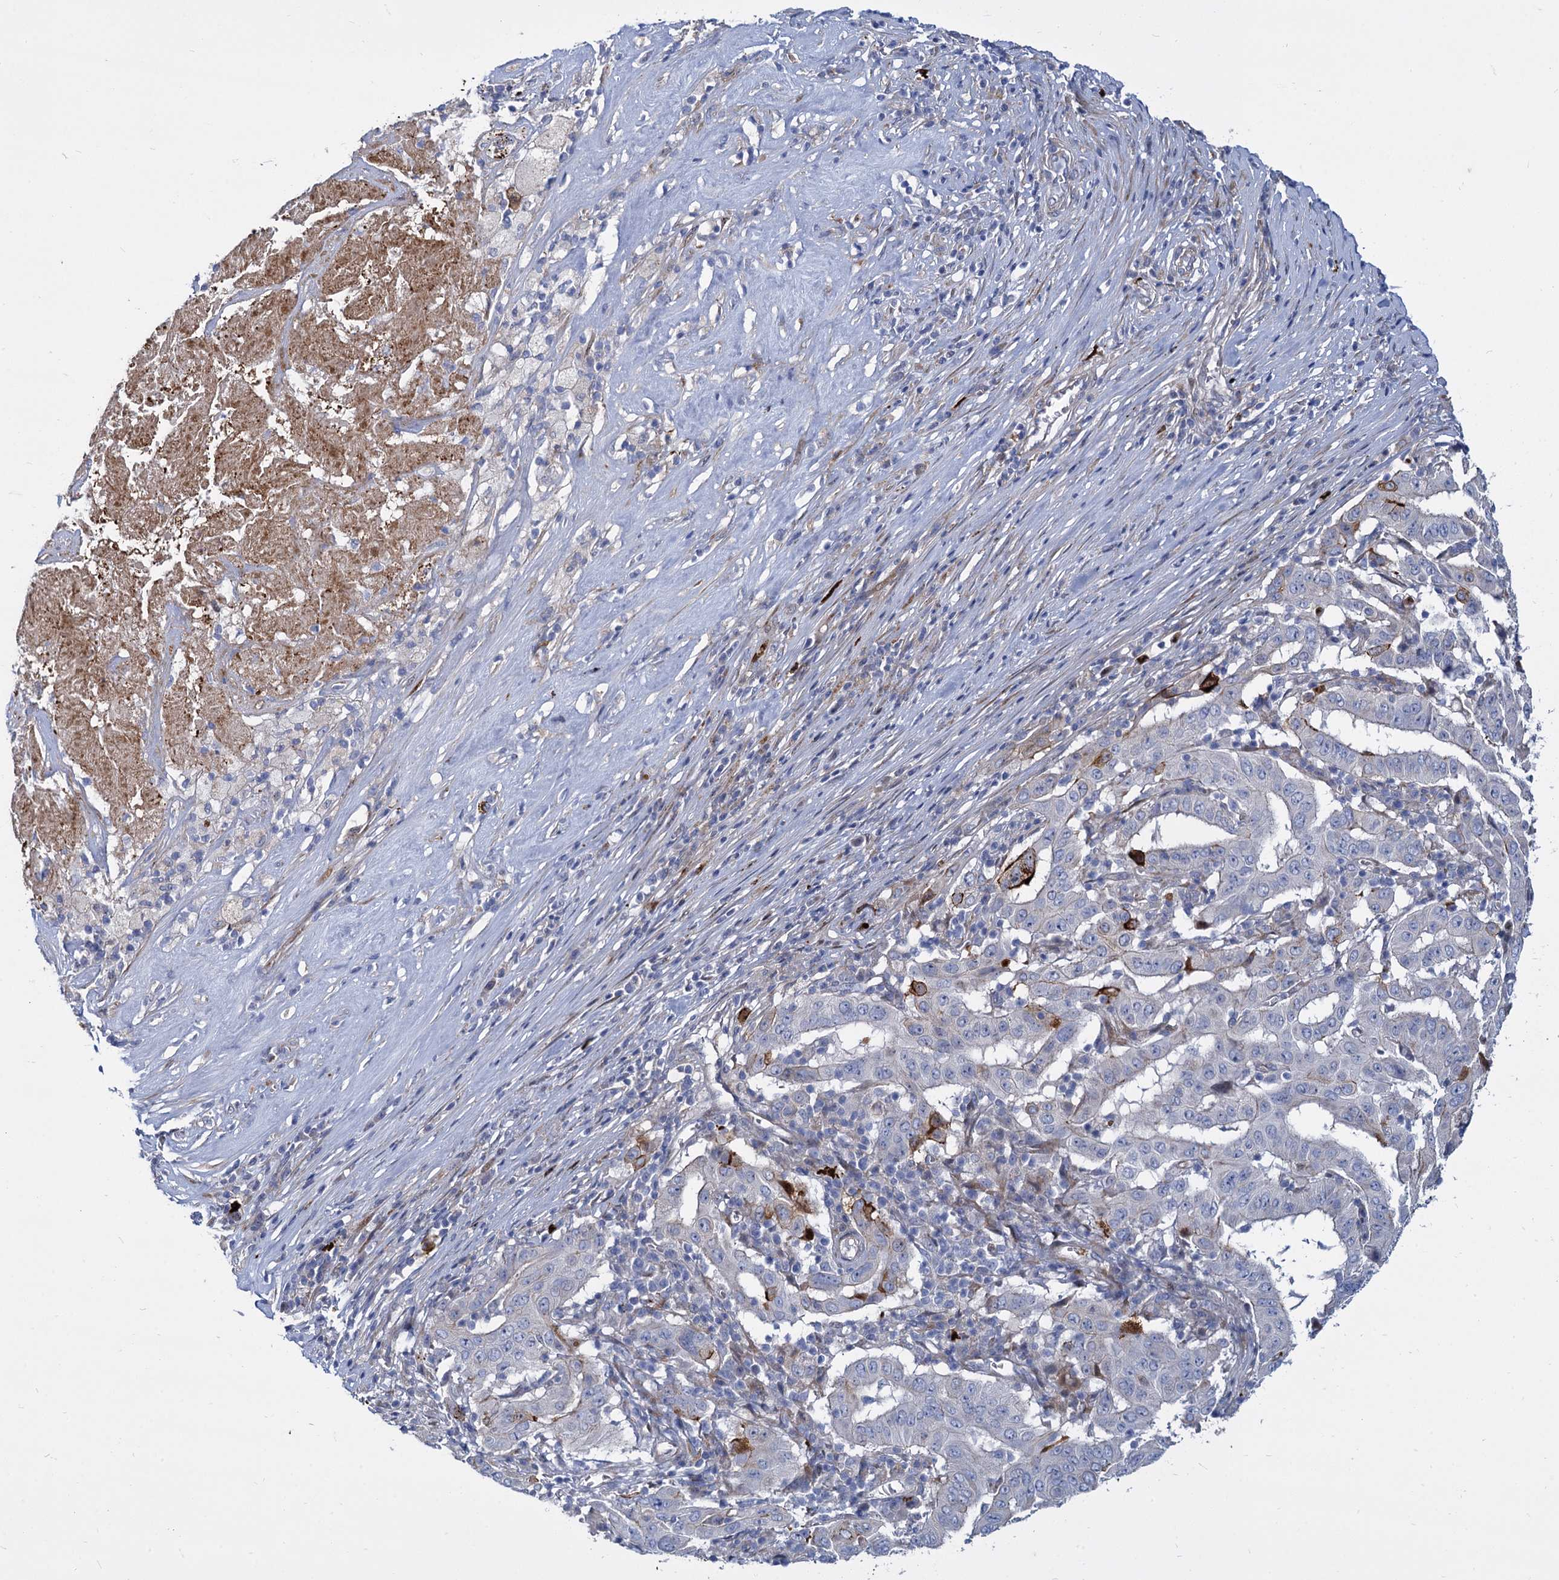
{"staining": {"intensity": "moderate", "quantity": "<25%", "location": "cytoplasmic/membranous"}, "tissue": "pancreatic cancer", "cell_type": "Tumor cells", "image_type": "cancer", "snomed": [{"axis": "morphology", "description": "Adenocarcinoma, NOS"}, {"axis": "topography", "description": "Pancreas"}], "caption": "Adenocarcinoma (pancreatic) was stained to show a protein in brown. There is low levels of moderate cytoplasmic/membranous expression in approximately <25% of tumor cells.", "gene": "TRIM77", "patient": {"sex": "male", "age": 63}}